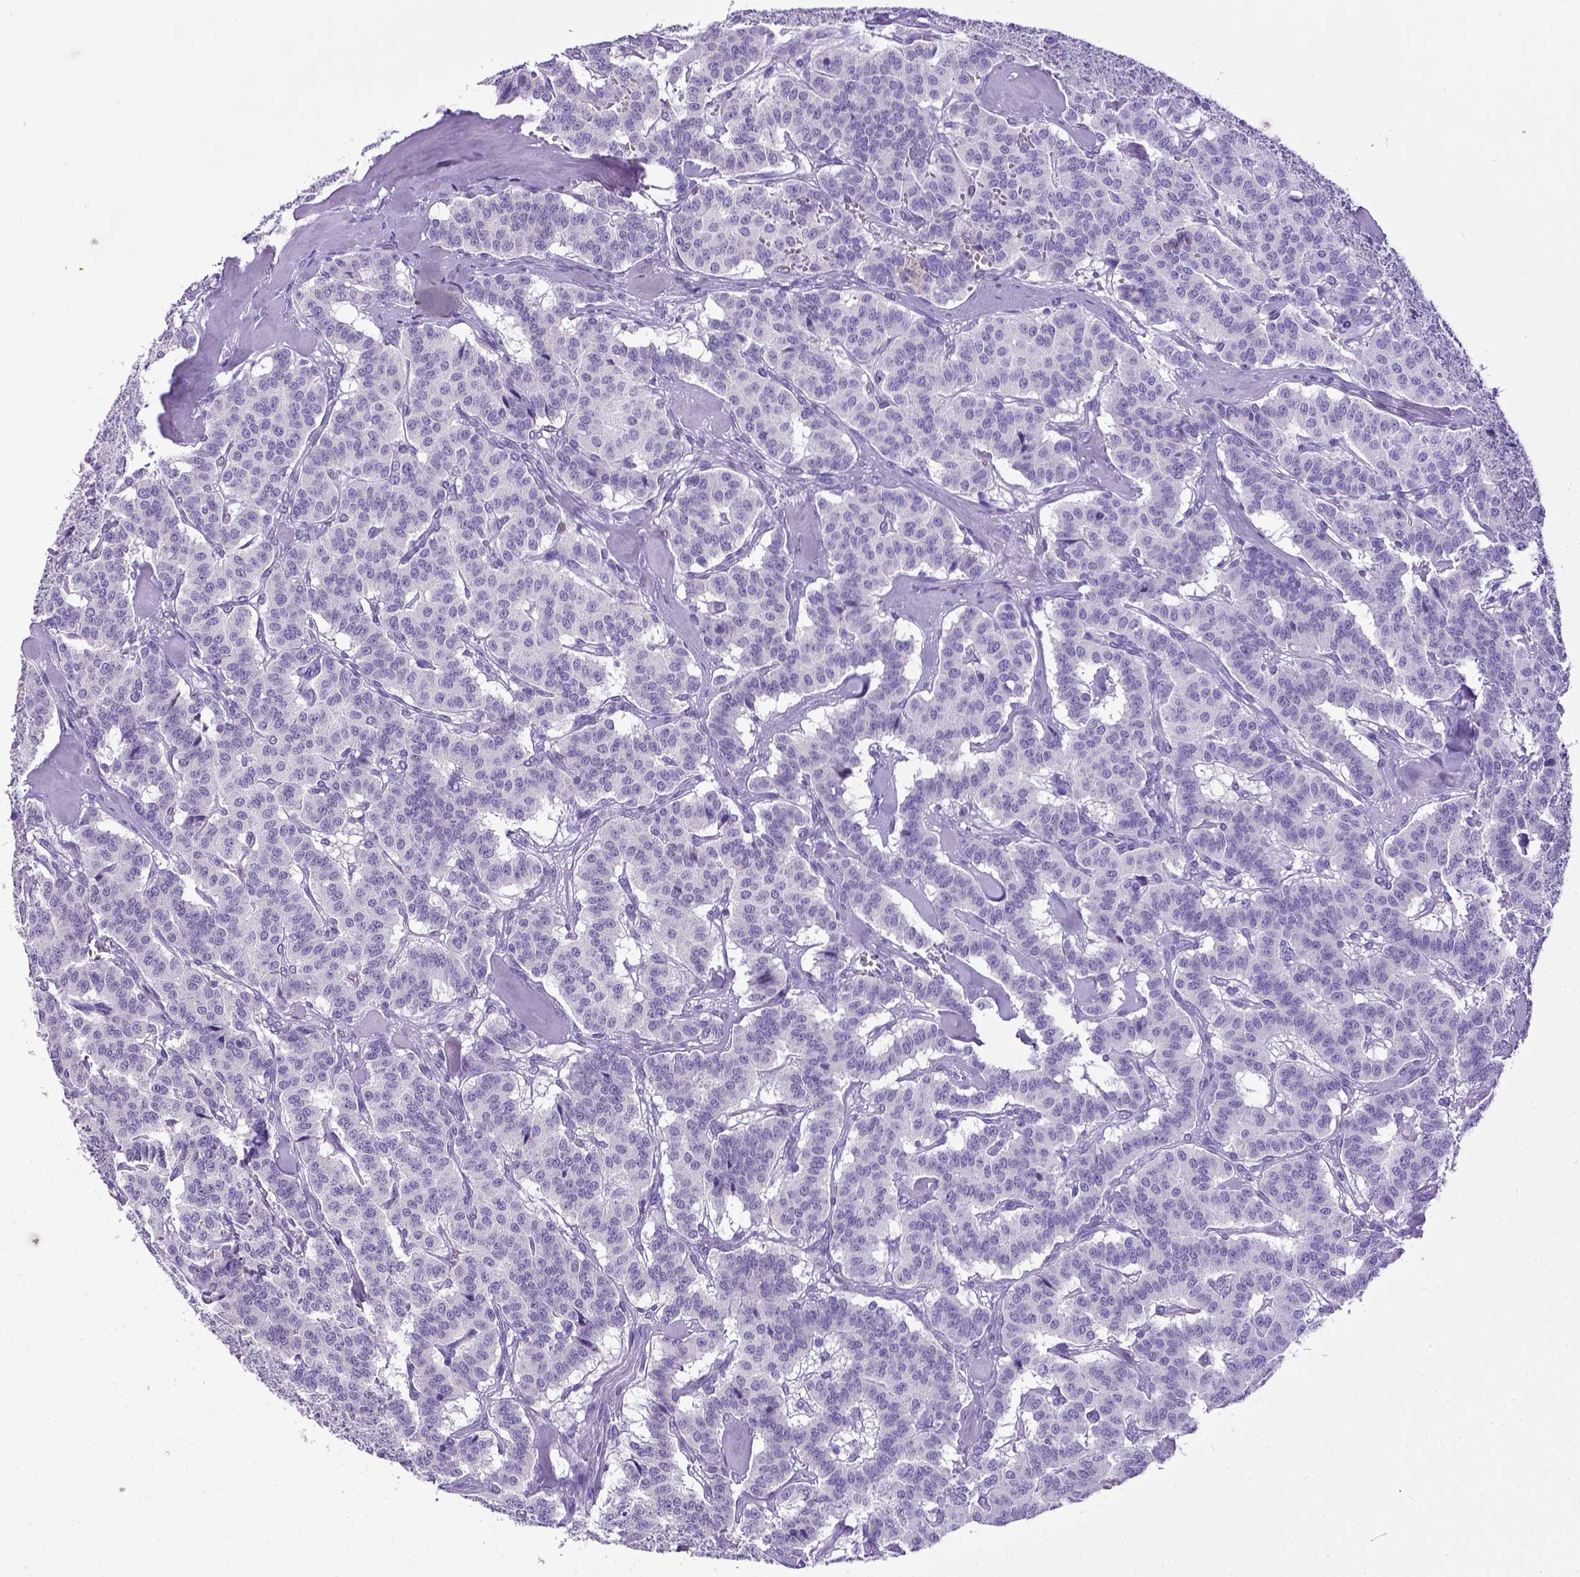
{"staining": {"intensity": "negative", "quantity": "none", "location": "none"}, "tissue": "carcinoid", "cell_type": "Tumor cells", "image_type": "cancer", "snomed": [{"axis": "morphology", "description": "Normal tissue, NOS"}, {"axis": "morphology", "description": "Carcinoid, malignant, NOS"}, {"axis": "topography", "description": "Lung"}], "caption": "DAB immunohistochemical staining of human malignant carcinoid reveals no significant staining in tumor cells.", "gene": "ESR1", "patient": {"sex": "female", "age": 46}}